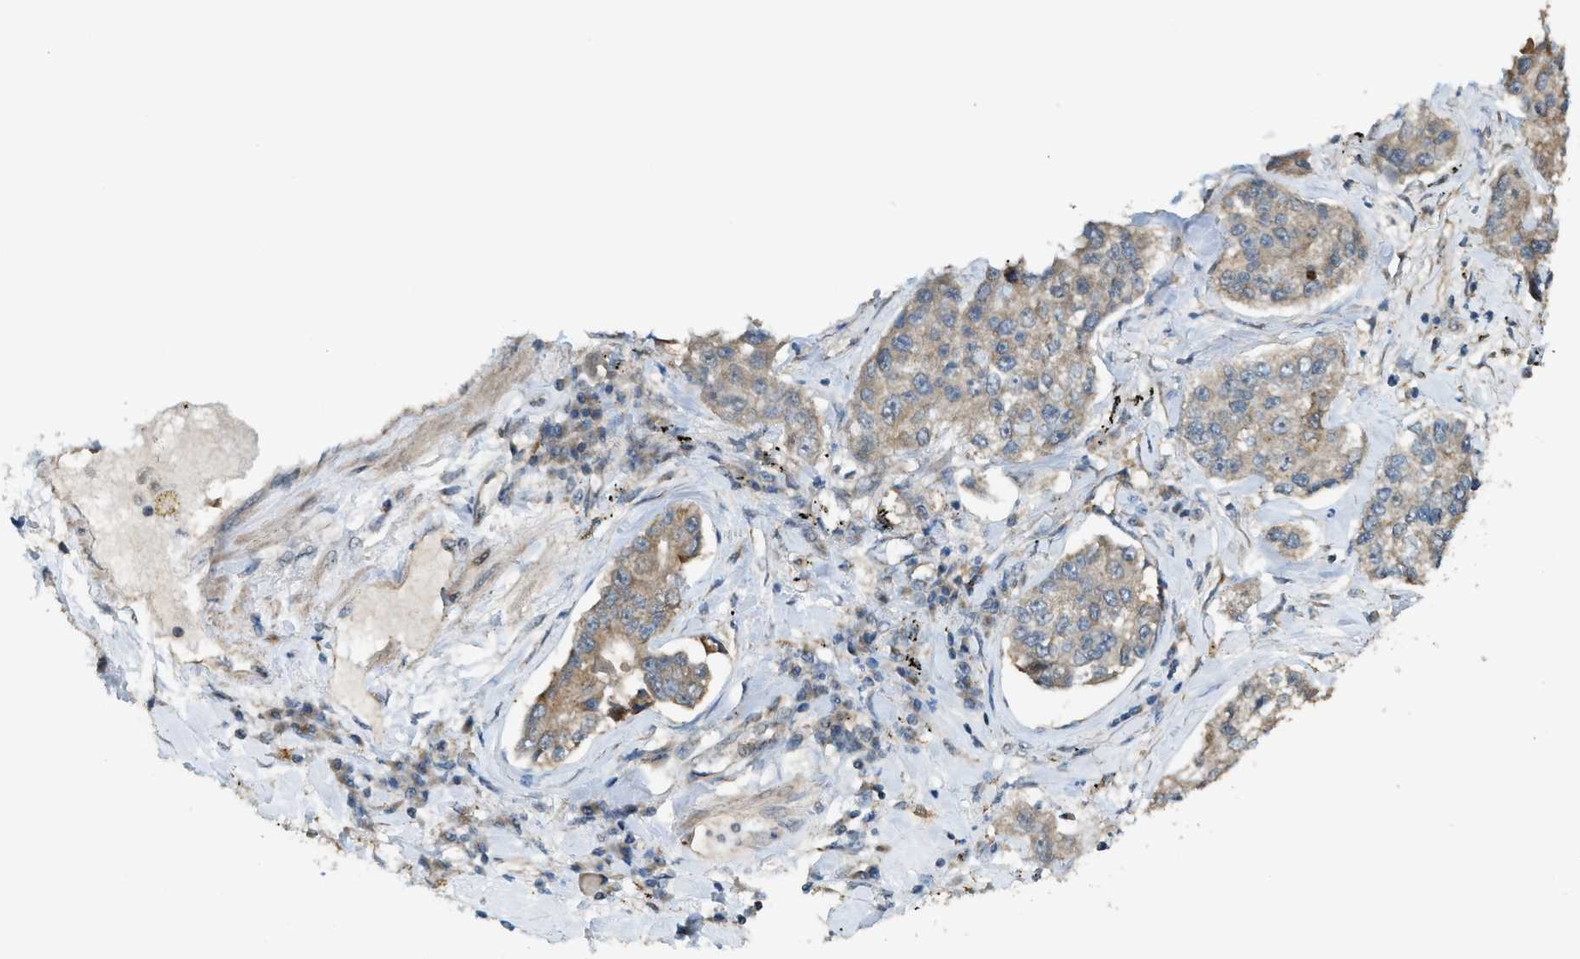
{"staining": {"intensity": "weak", "quantity": "25%-75%", "location": "cytoplasmic/membranous"}, "tissue": "lung cancer", "cell_type": "Tumor cells", "image_type": "cancer", "snomed": [{"axis": "morphology", "description": "Adenocarcinoma, NOS"}, {"axis": "topography", "description": "Lung"}], "caption": "Tumor cells display low levels of weak cytoplasmic/membranous expression in approximately 25%-75% of cells in human adenocarcinoma (lung). (Brightfield microscopy of DAB IHC at high magnification).", "gene": "CCDC186", "patient": {"sex": "male", "age": 49}}